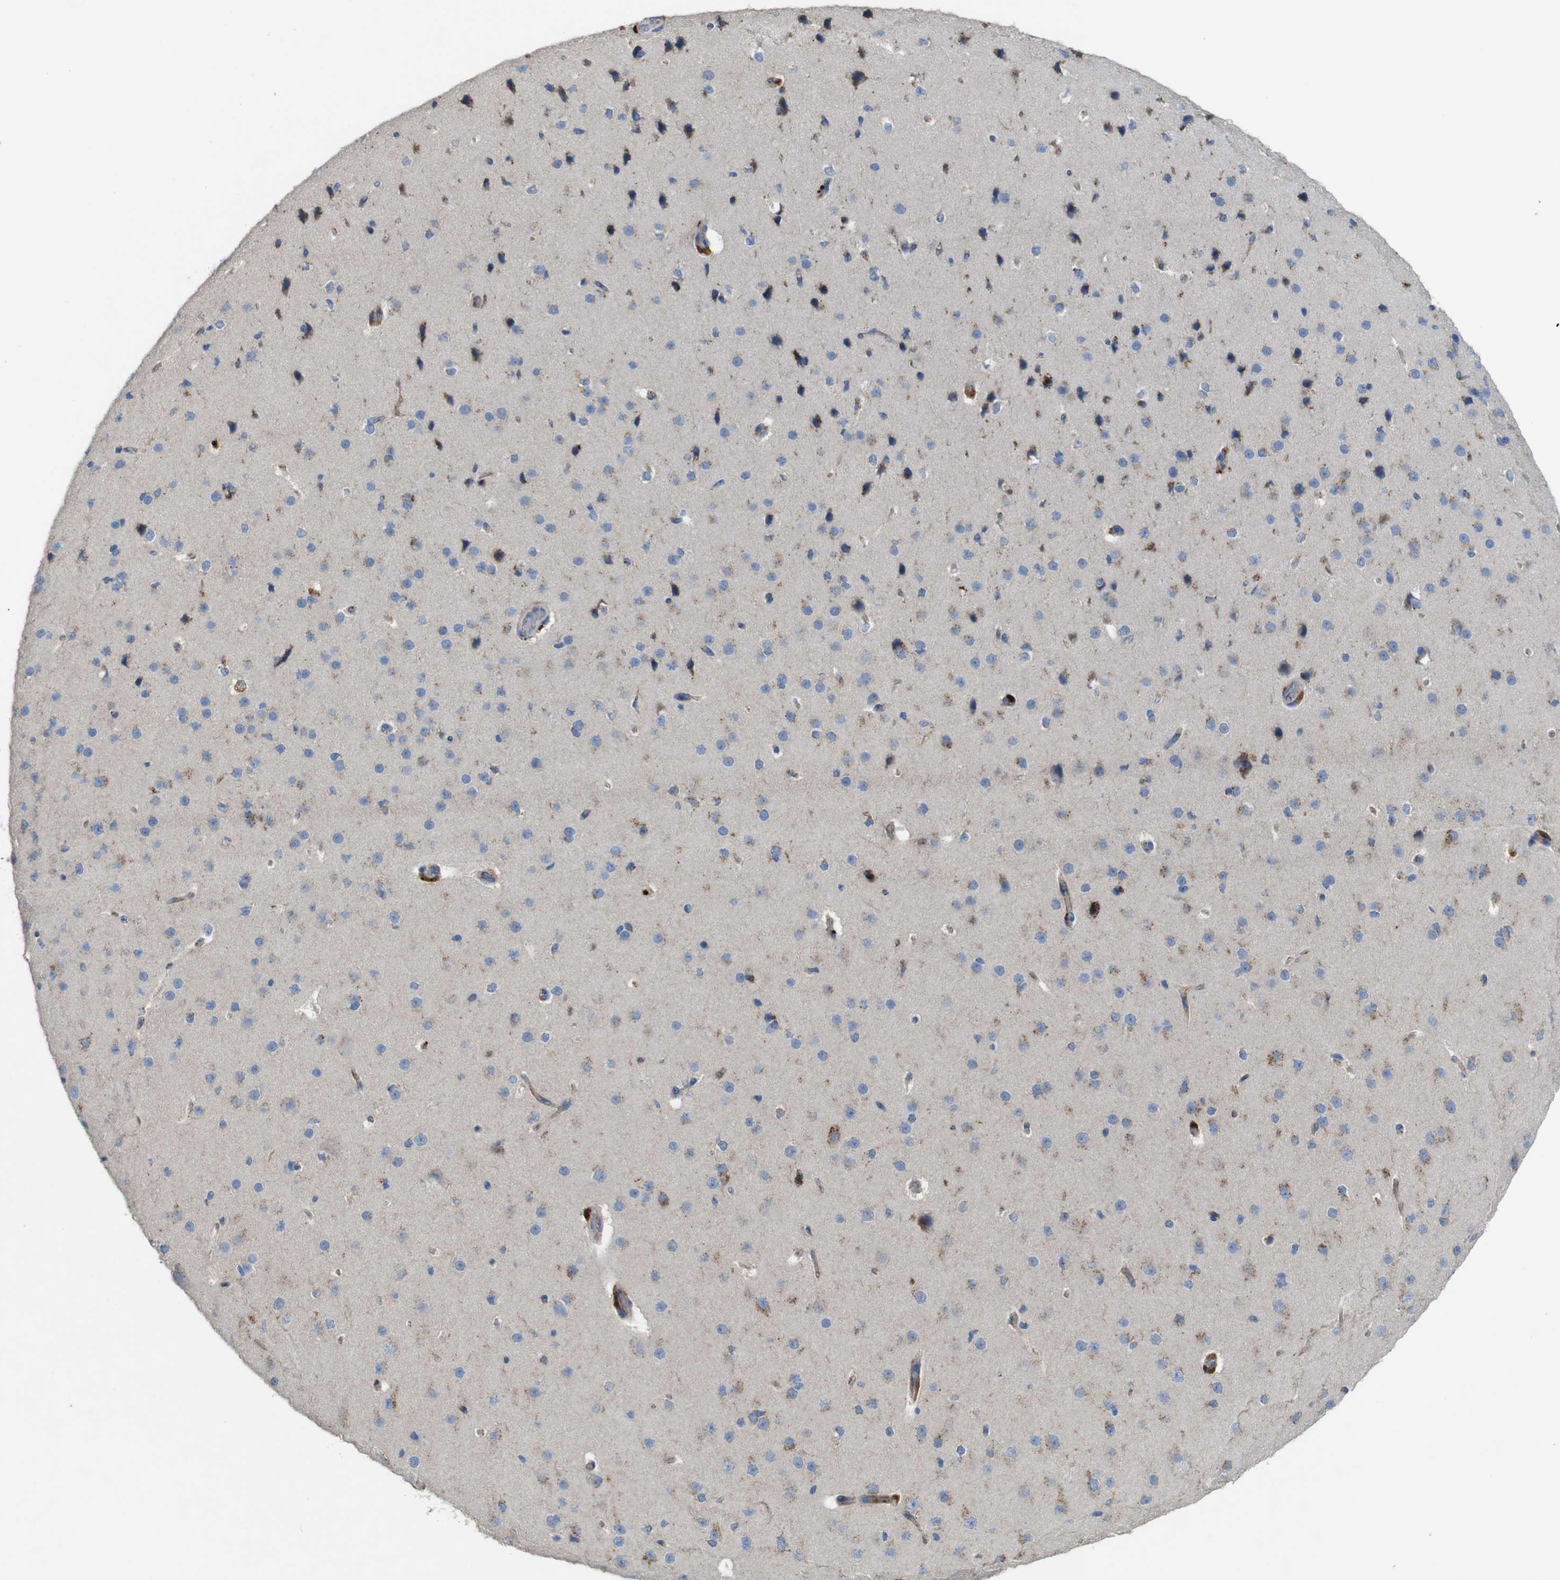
{"staining": {"intensity": "moderate", "quantity": "<25%", "location": "cytoplasmic/membranous"}, "tissue": "cerebral cortex", "cell_type": "Endothelial cells", "image_type": "normal", "snomed": [{"axis": "morphology", "description": "Normal tissue, NOS"}, {"axis": "morphology", "description": "Developmental malformation"}, {"axis": "topography", "description": "Cerebral cortex"}], "caption": "Human cerebral cortex stained with a brown dye displays moderate cytoplasmic/membranous positive staining in approximately <25% of endothelial cells.", "gene": "NHLRC3", "patient": {"sex": "female", "age": 30}}